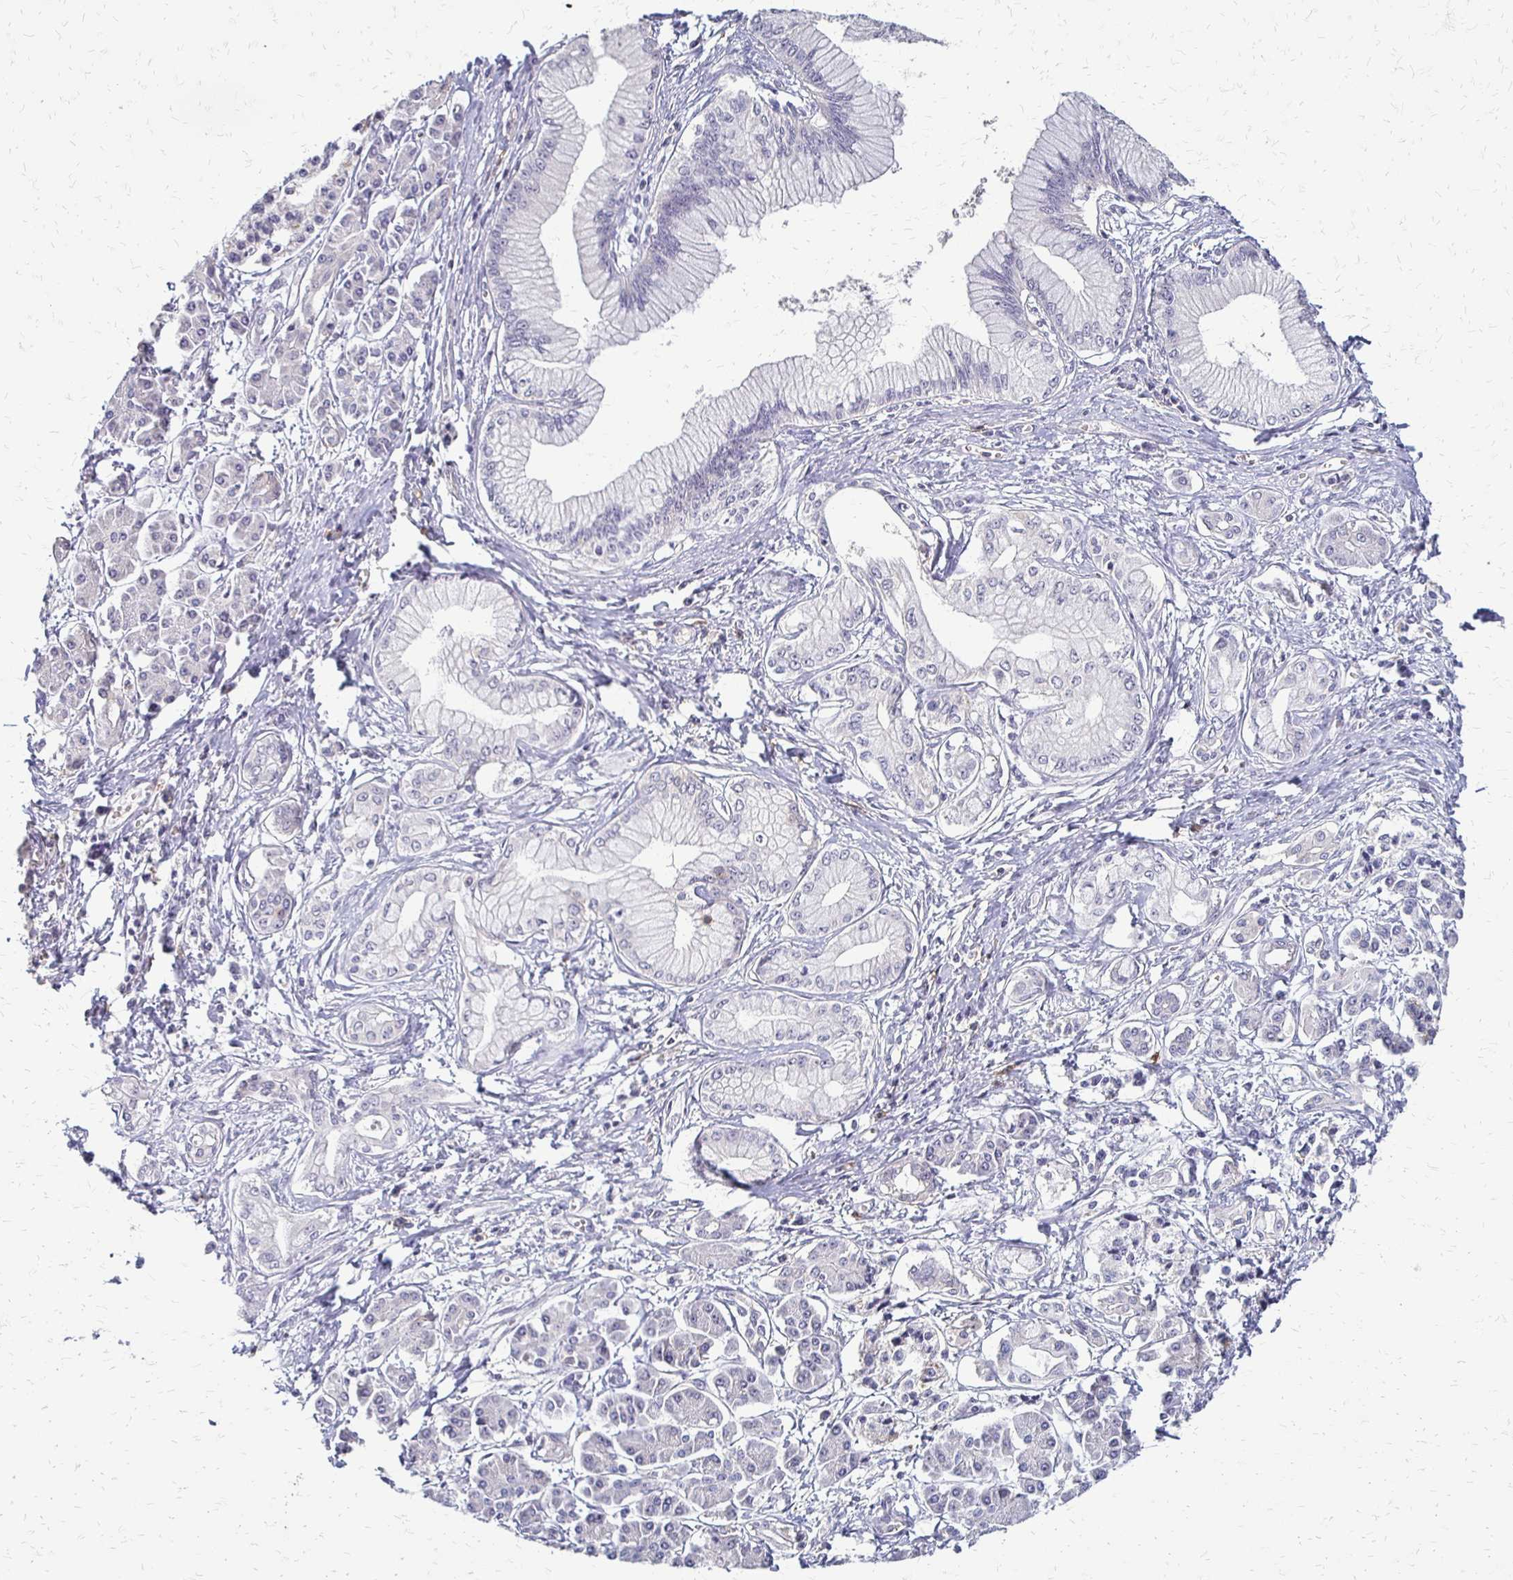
{"staining": {"intensity": "negative", "quantity": "none", "location": "none"}, "tissue": "pancreatic cancer", "cell_type": "Tumor cells", "image_type": "cancer", "snomed": [{"axis": "morphology", "description": "Adenocarcinoma, NOS"}, {"axis": "topography", "description": "Pancreas"}], "caption": "A high-resolution micrograph shows immunohistochemistry staining of pancreatic cancer (adenocarcinoma), which exhibits no significant expression in tumor cells.", "gene": "SLC9A9", "patient": {"sex": "female", "age": 68}}